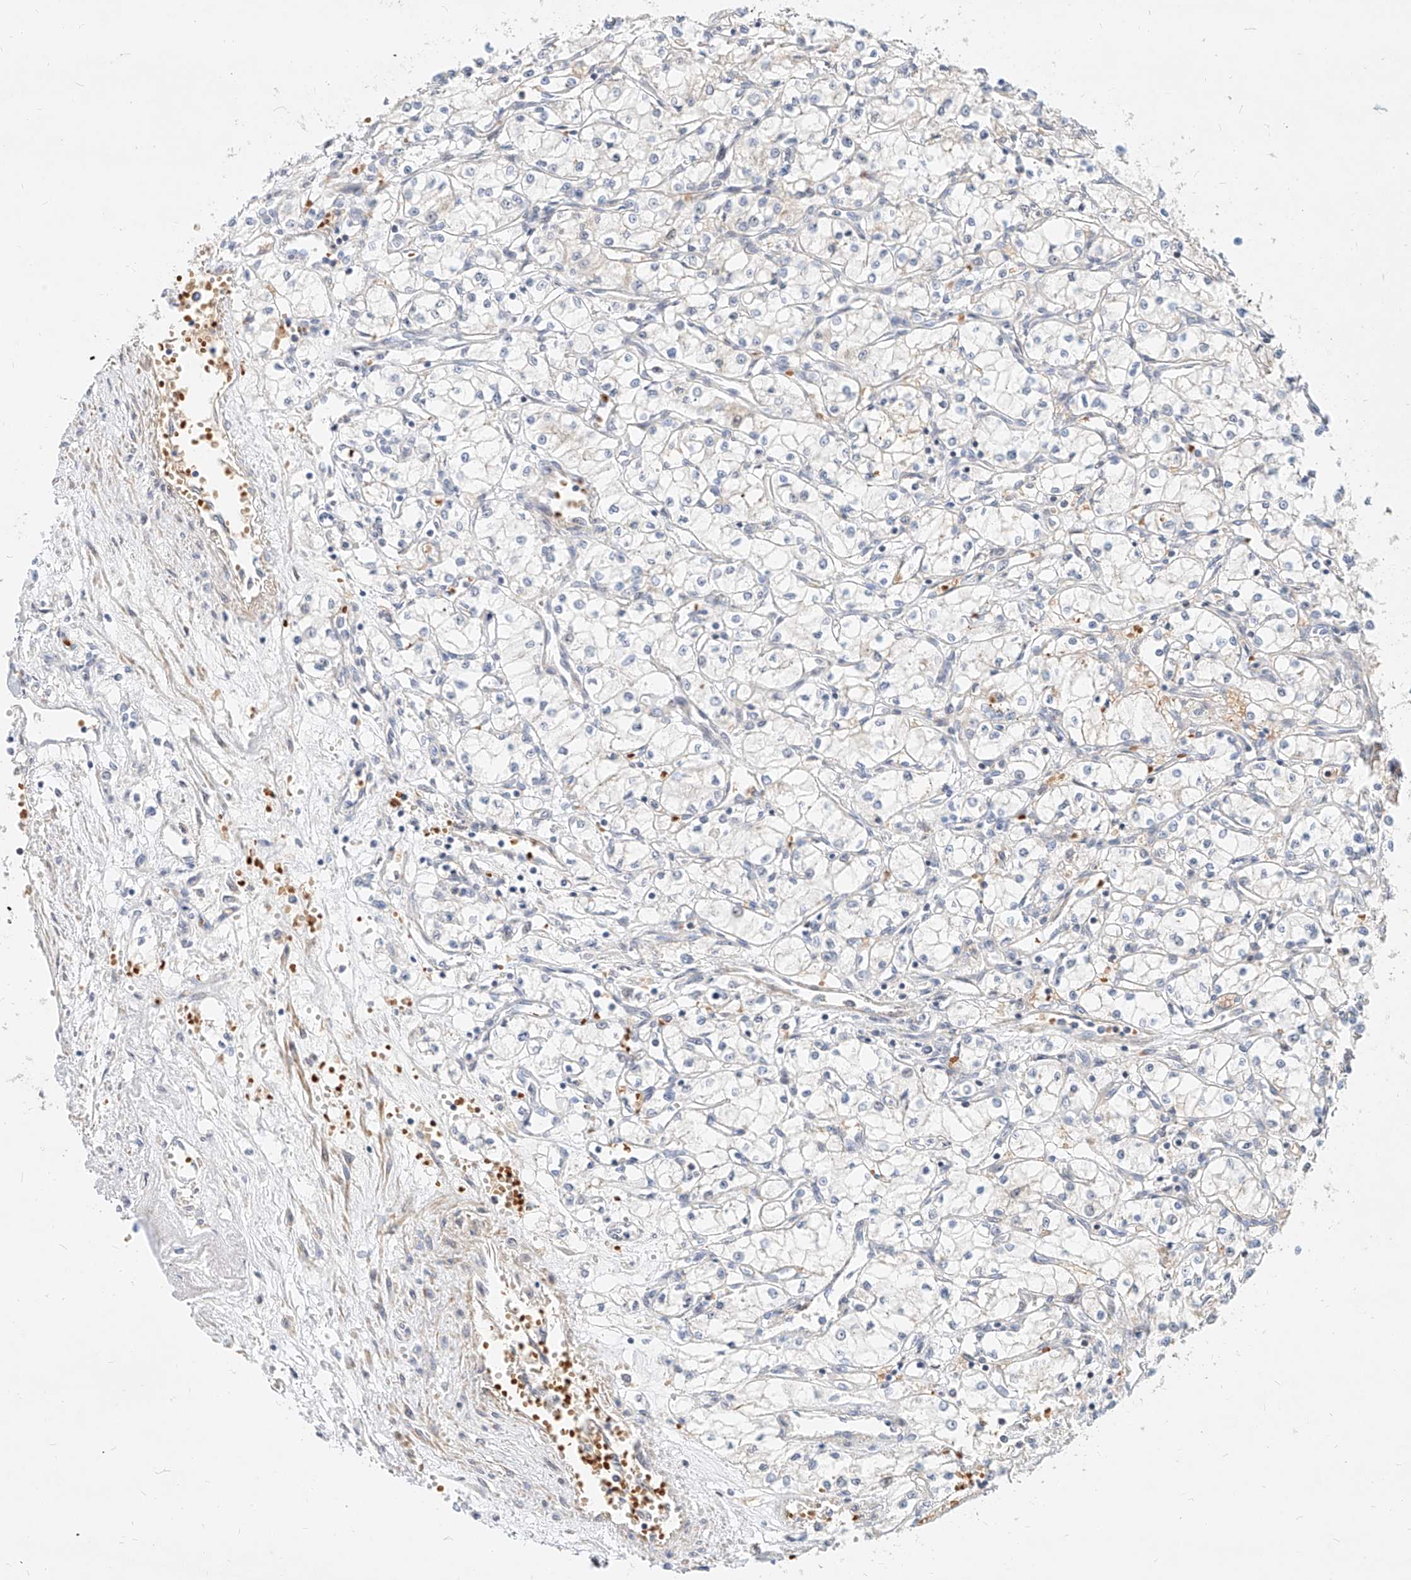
{"staining": {"intensity": "negative", "quantity": "none", "location": "none"}, "tissue": "renal cancer", "cell_type": "Tumor cells", "image_type": "cancer", "snomed": [{"axis": "morphology", "description": "Adenocarcinoma, NOS"}, {"axis": "topography", "description": "Kidney"}], "caption": "IHC of renal adenocarcinoma reveals no expression in tumor cells. (Immunohistochemistry (ihc), brightfield microscopy, high magnification).", "gene": "CBX8", "patient": {"sex": "male", "age": 59}}